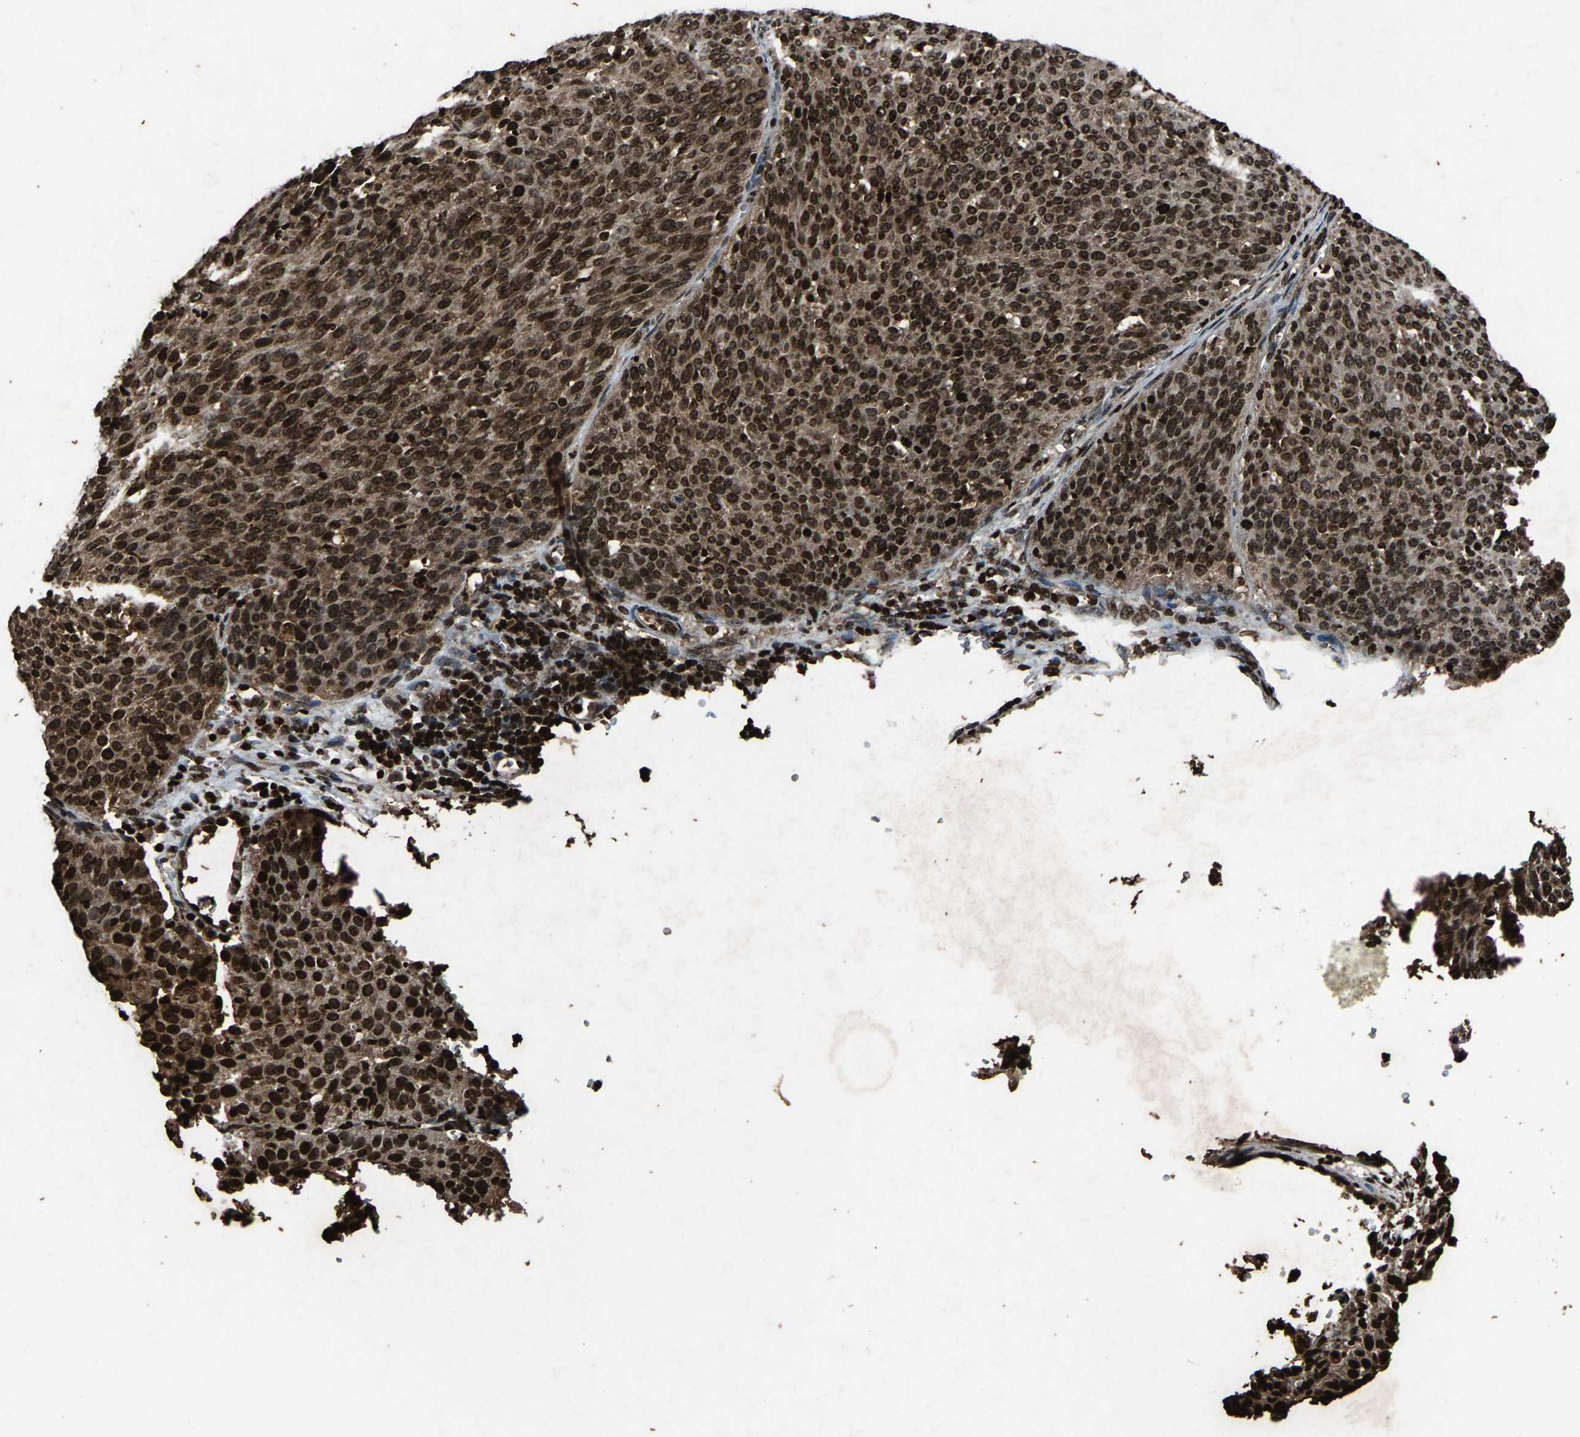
{"staining": {"intensity": "strong", "quantity": ">75%", "location": "cytoplasmic/membranous,nuclear"}, "tissue": "cervical cancer", "cell_type": "Tumor cells", "image_type": "cancer", "snomed": [{"axis": "morphology", "description": "Squamous cell carcinoma, NOS"}, {"axis": "topography", "description": "Cervix"}], "caption": "Cervical cancer (squamous cell carcinoma) tissue exhibits strong cytoplasmic/membranous and nuclear positivity in about >75% of tumor cells, visualized by immunohistochemistry. (DAB IHC with brightfield microscopy, high magnification).", "gene": "H4C1", "patient": {"sex": "female", "age": 38}}